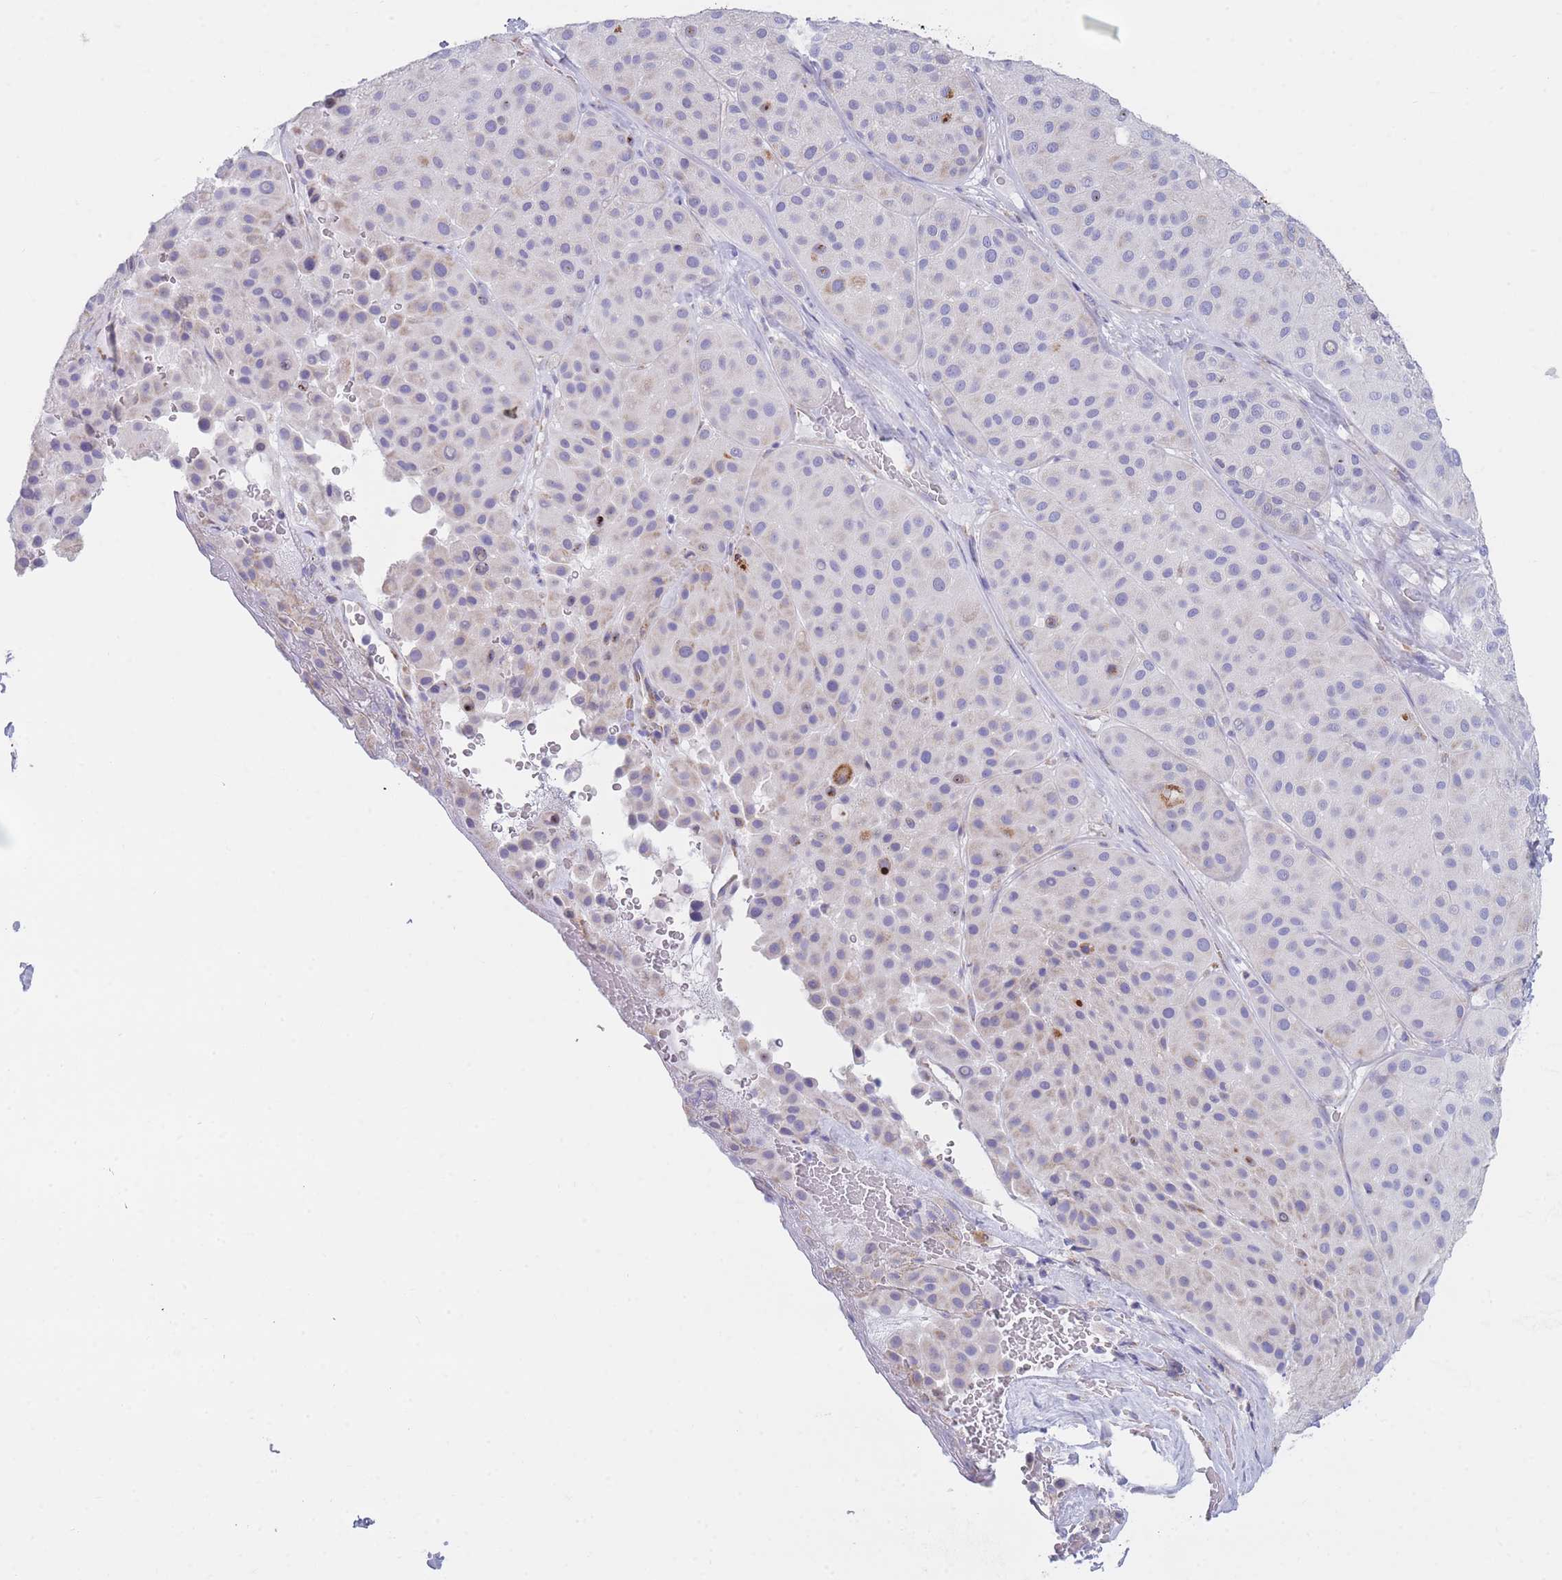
{"staining": {"intensity": "negative", "quantity": "none", "location": "none"}, "tissue": "melanoma", "cell_type": "Tumor cells", "image_type": "cancer", "snomed": [{"axis": "morphology", "description": "Malignant melanoma, Metastatic site"}, {"axis": "topography", "description": "Smooth muscle"}], "caption": "Tumor cells are negative for protein expression in human malignant melanoma (metastatic site).", "gene": "XKR8", "patient": {"sex": "male", "age": 41}}